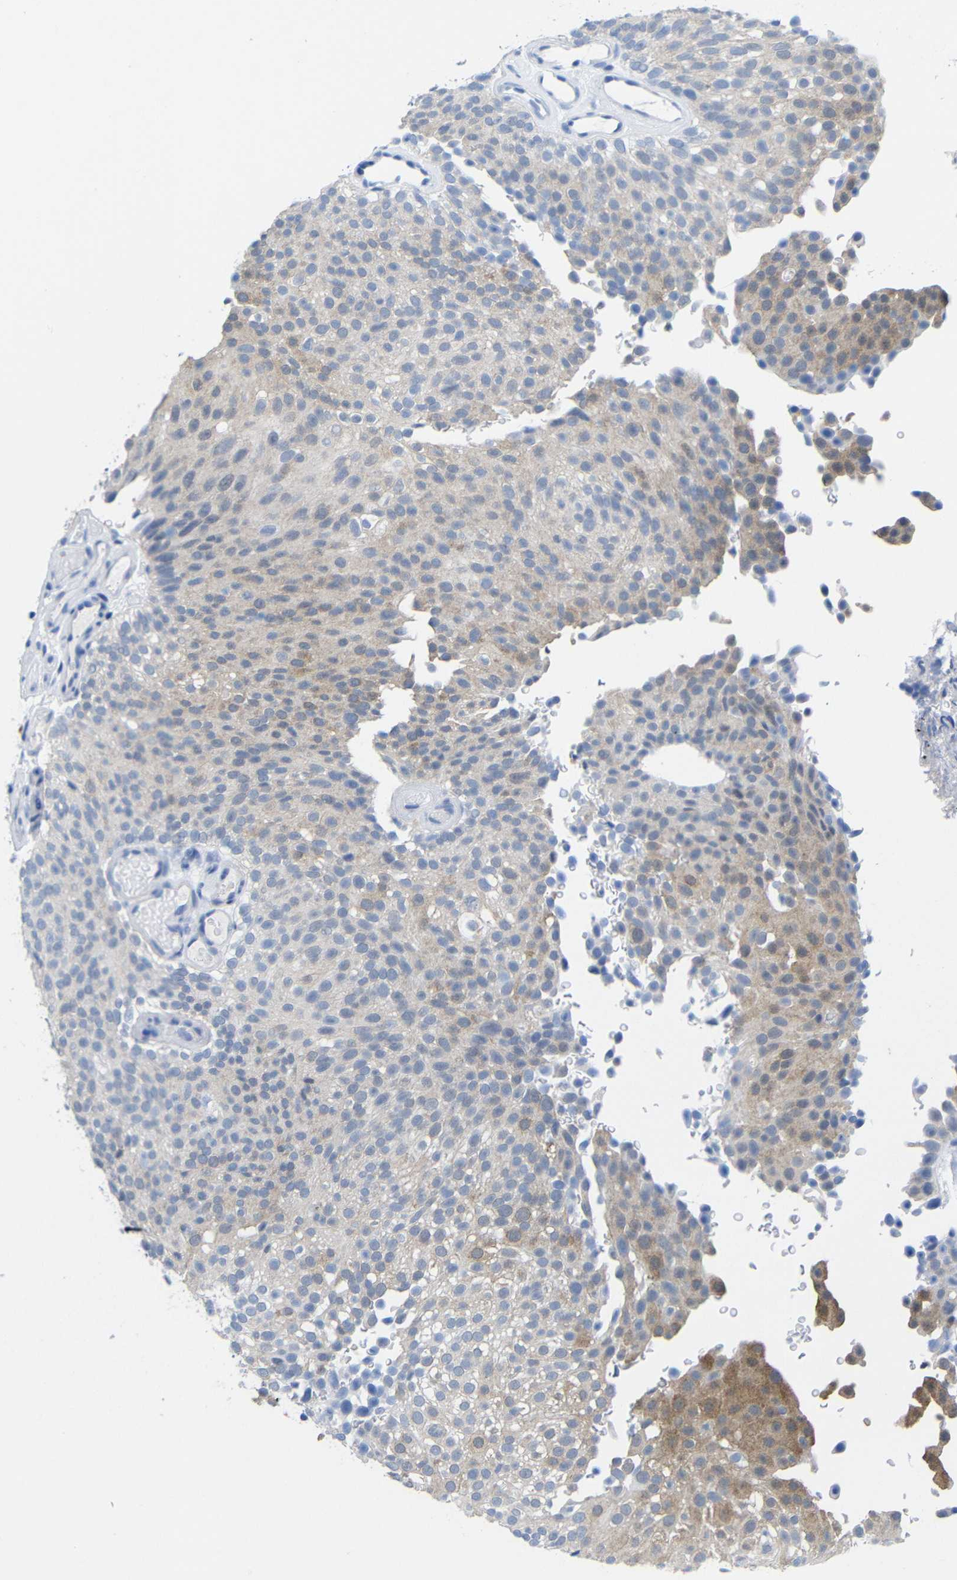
{"staining": {"intensity": "moderate", "quantity": "<25%", "location": "cytoplasmic/membranous"}, "tissue": "urothelial cancer", "cell_type": "Tumor cells", "image_type": "cancer", "snomed": [{"axis": "morphology", "description": "Urothelial carcinoma, Low grade"}, {"axis": "topography", "description": "Urinary bladder"}], "caption": "An immunohistochemistry (IHC) histopathology image of neoplastic tissue is shown. Protein staining in brown shows moderate cytoplasmic/membranous positivity in urothelial carcinoma (low-grade) within tumor cells. (DAB (3,3'-diaminobenzidine) = brown stain, brightfield microscopy at high magnification).", "gene": "PEBP1", "patient": {"sex": "male", "age": 78}}